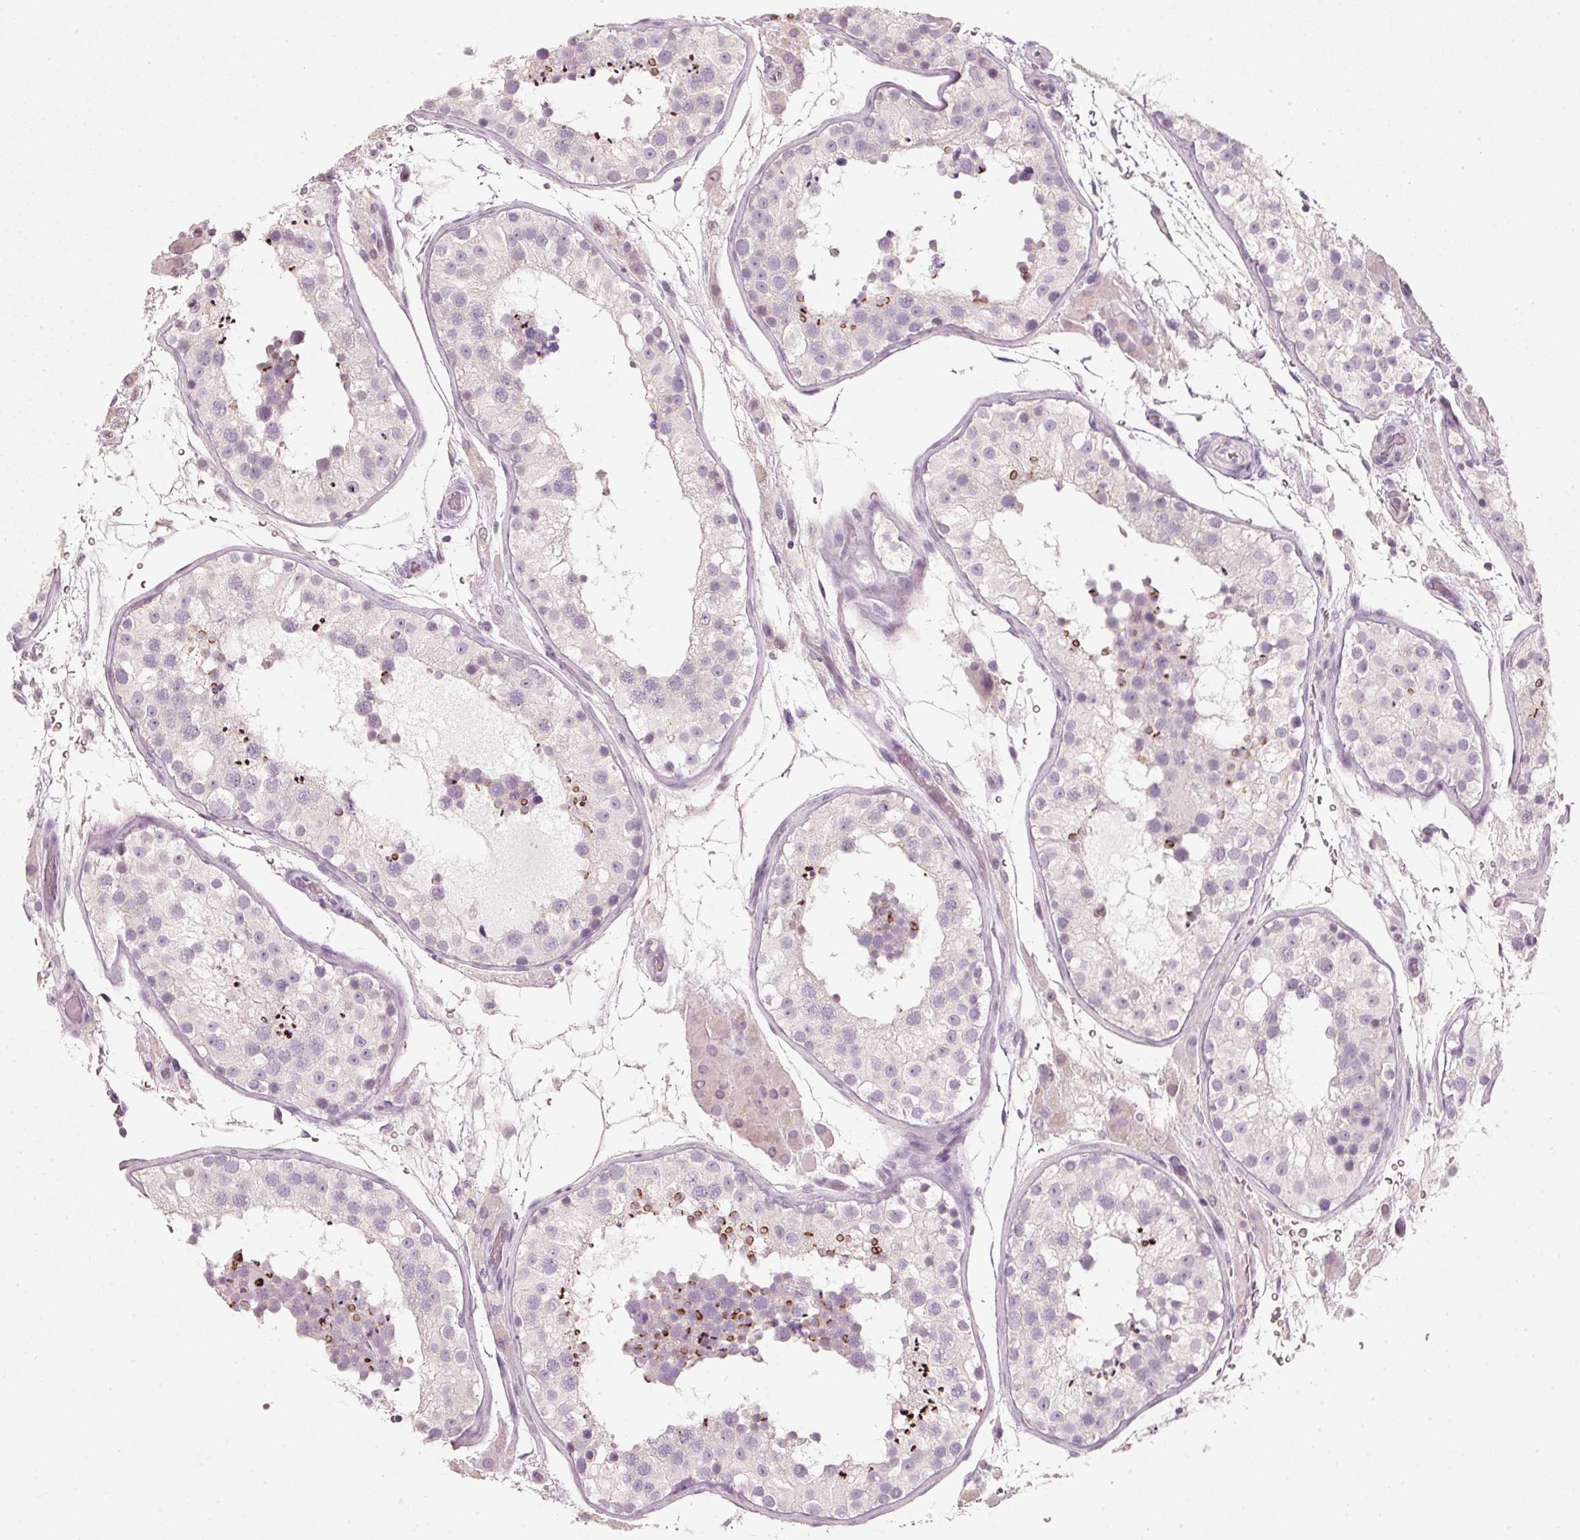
{"staining": {"intensity": "strong", "quantity": "<25%", "location": "cytoplasmic/membranous"}, "tissue": "testis", "cell_type": "Cells in seminiferous ducts", "image_type": "normal", "snomed": [{"axis": "morphology", "description": "Normal tissue, NOS"}, {"axis": "topography", "description": "Testis"}], "caption": "Unremarkable testis exhibits strong cytoplasmic/membranous expression in approximately <25% of cells in seminiferous ducts, visualized by immunohistochemistry. Immunohistochemistry (ihc) stains the protein in brown and the nuclei are stained blue.", "gene": "STEAP1", "patient": {"sex": "male", "age": 26}}